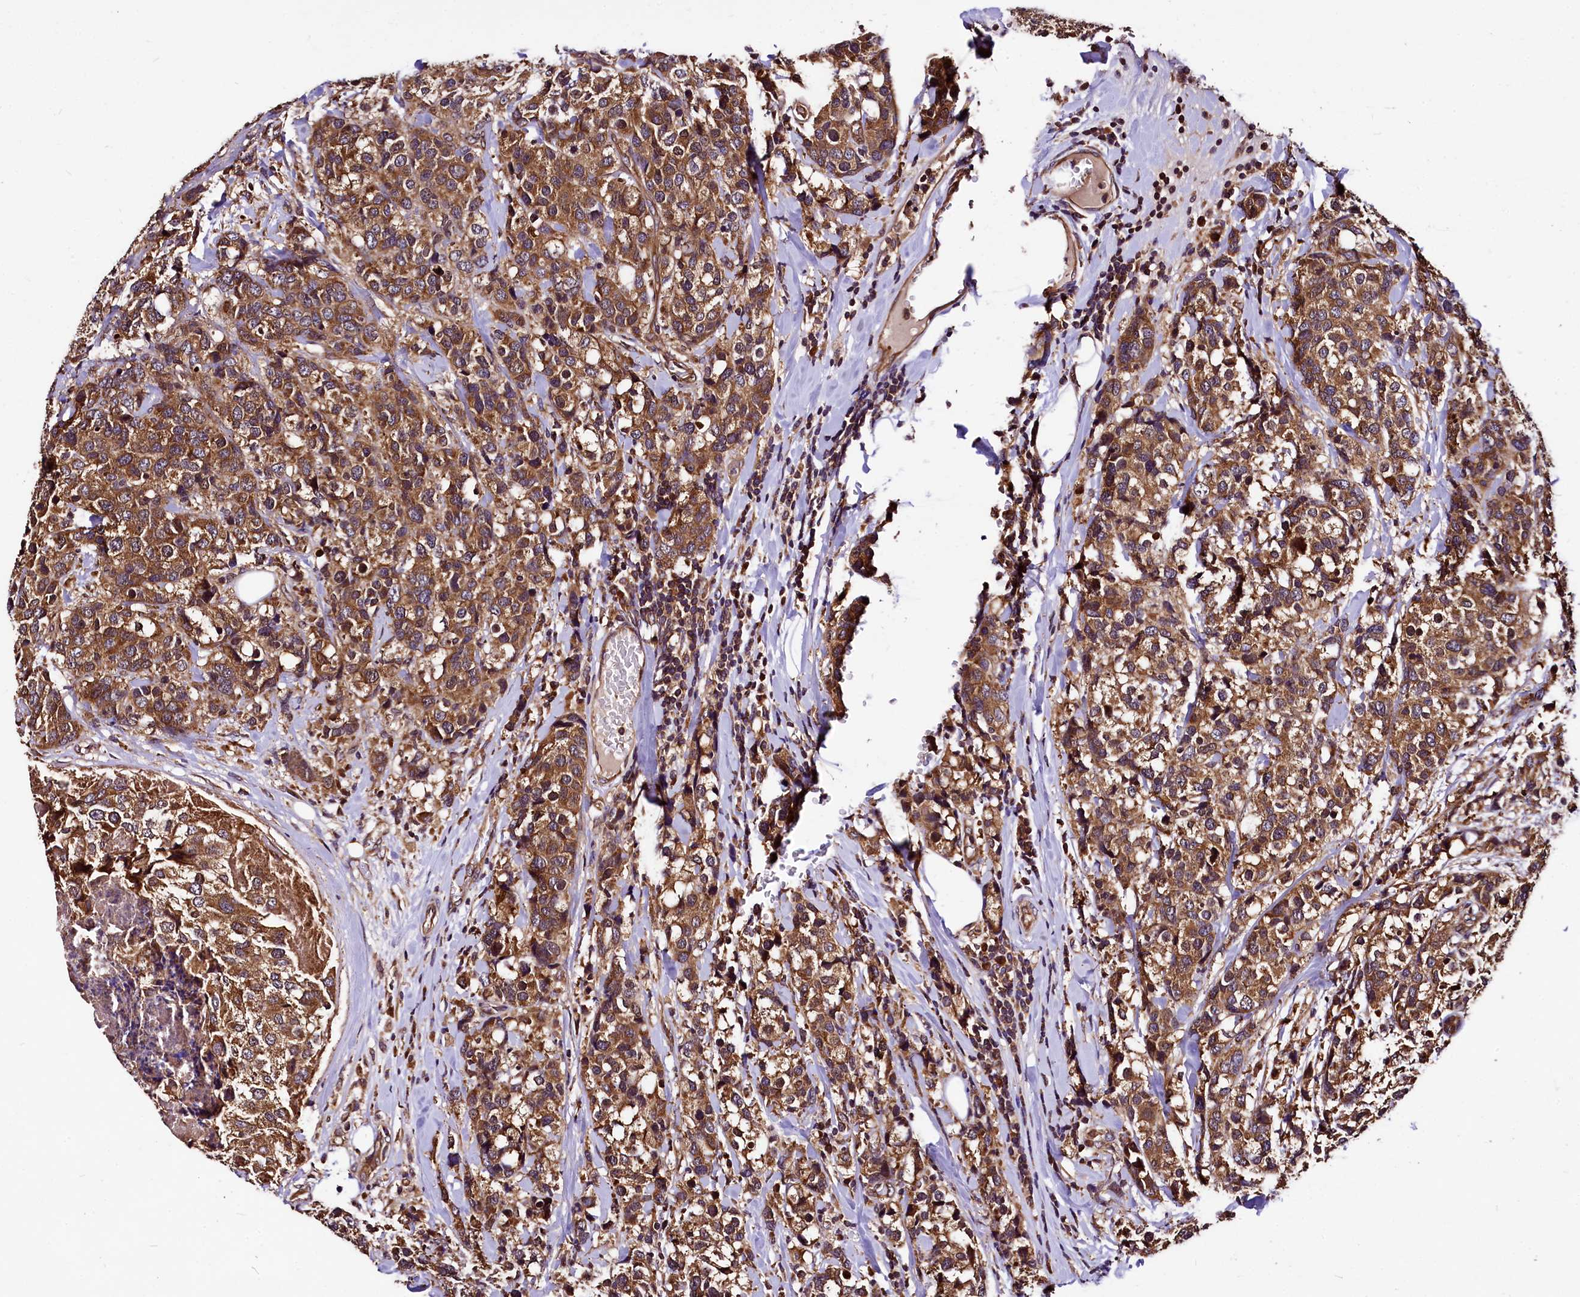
{"staining": {"intensity": "strong", "quantity": ">75%", "location": "cytoplasmic/membranous"}, "tissue": "breast cancer", "cell_type": "Tumor cells", "image_type": "cancer", "snomed": [{"axis": "morphology", "description": "Lobular carcinoma"}, {"axis": "topography", "description": "Breast"}], "caption": "Protein staining of breast lobular carcinoma tissue displays strong cytoplasmic/membranous positivity in about >75% of tumor cells.", "gene": "LRSAM1", "patient": {"sex": "female", "age": 59}}